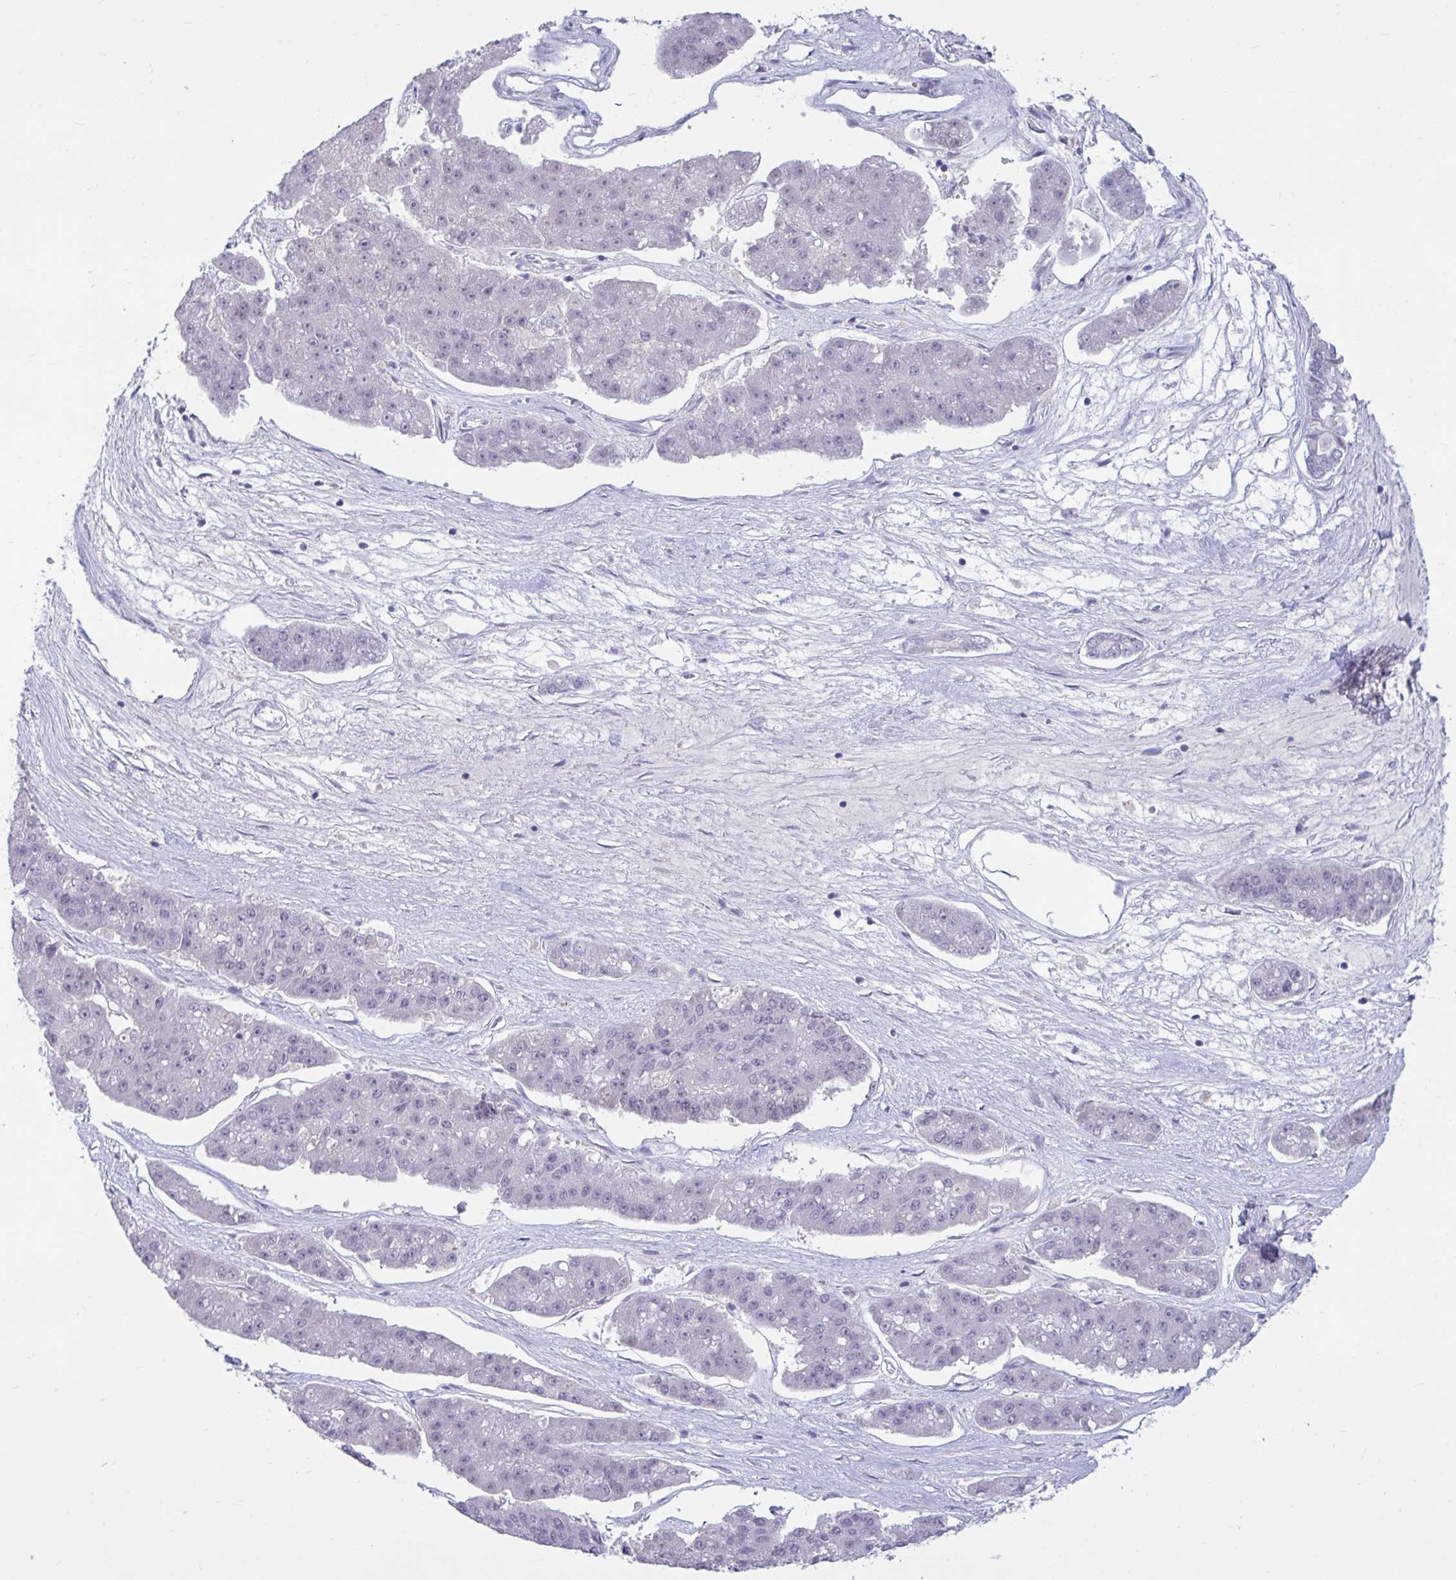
{"staining": {"intensity": "negative", "quantity": "none", "location": "none"}, "tissue": "pancreatic cancer", "cell_type": "Tumor cells", "image_type": "cancer", "snomed": [{"axis": "morphology", "description": "Adenocarcinoma, NOS"}, {"axis": "topography", "description": "Pancreas"}], "caption": "This is an IHC image of human pancreatic cancer (adenocarcinoma). There is no staining in tumor cells.", "gene": "ARPP19", "patient": {"sex": "male", "age": 50}}